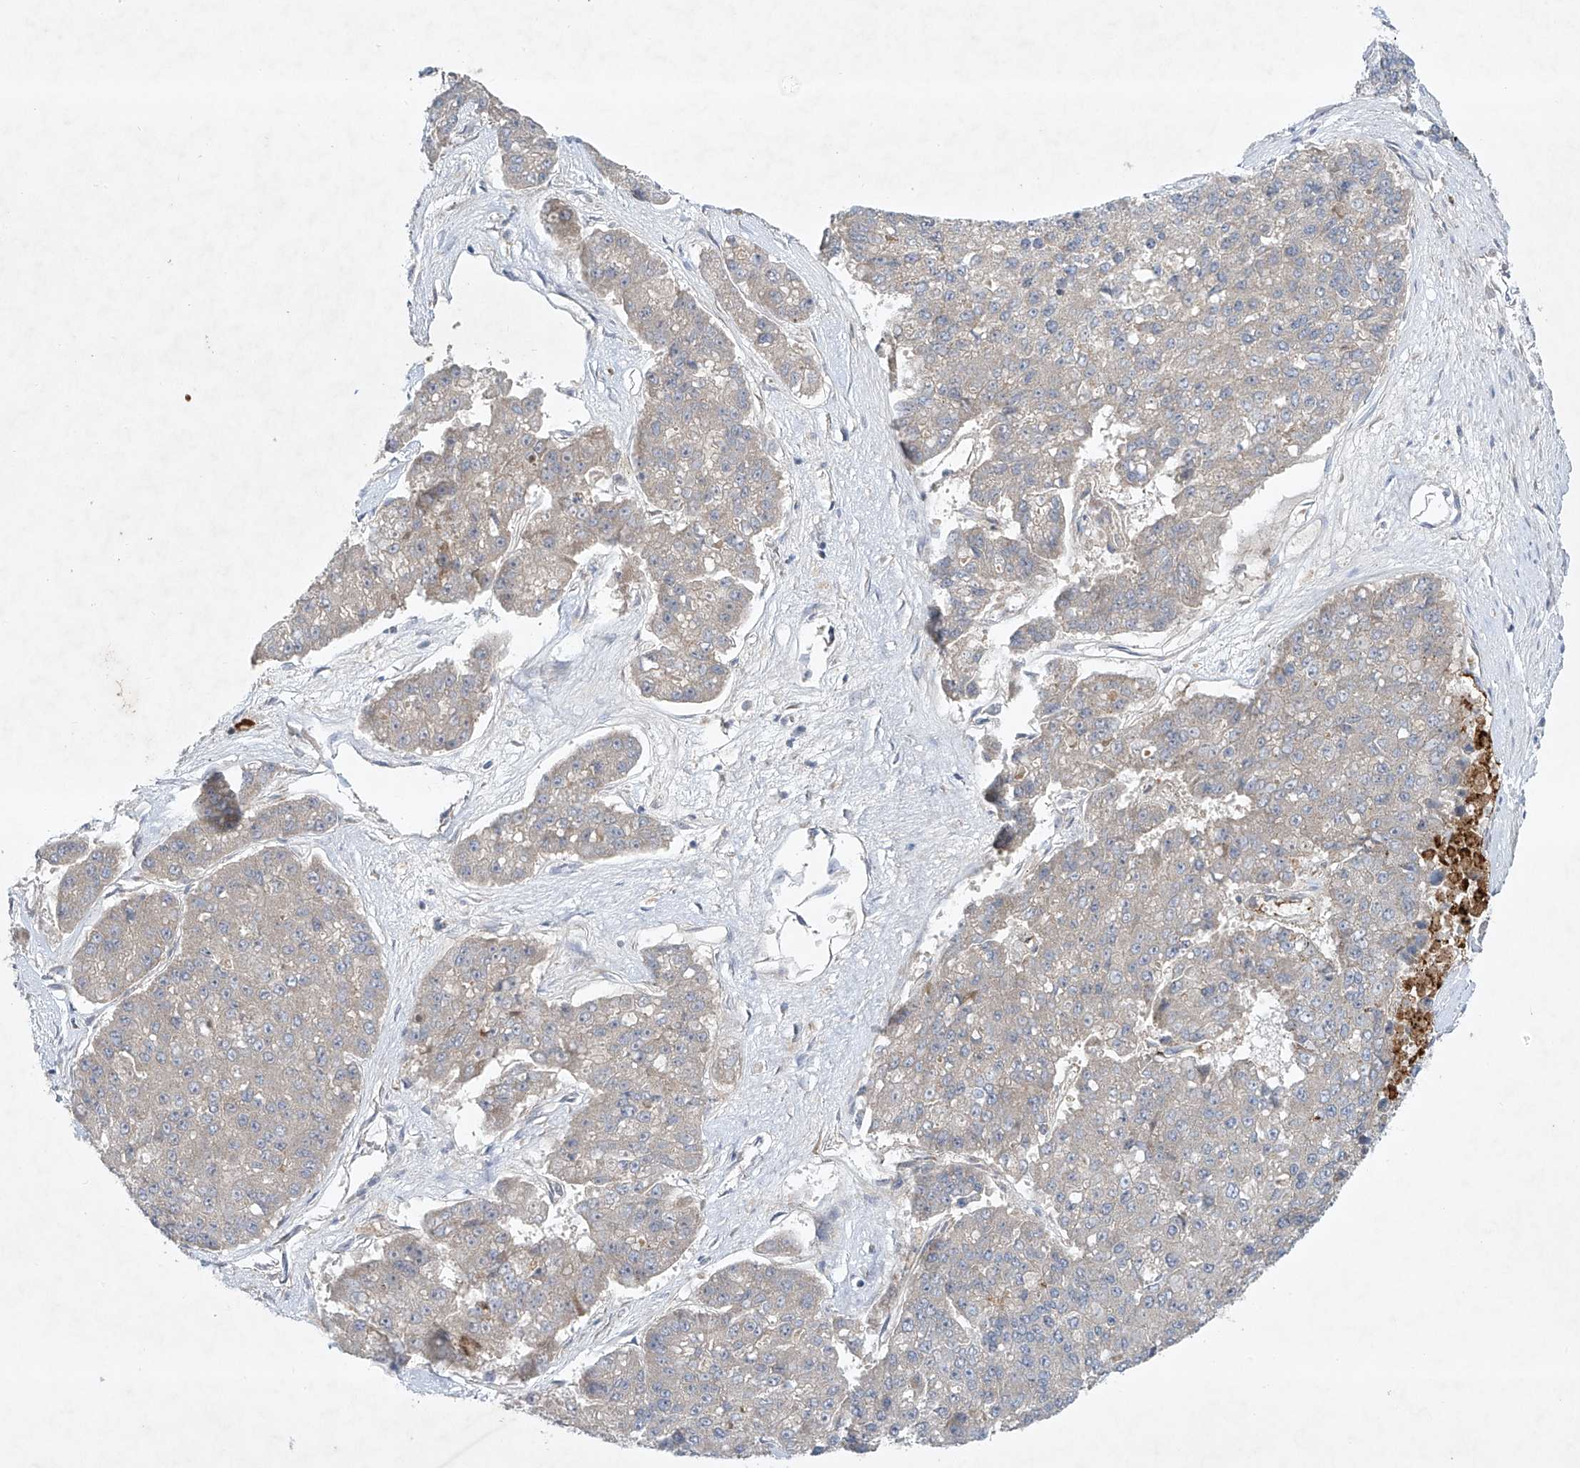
{"staining": {"intensity": "negative", "quantity": "none", "location": "none"}, "tissue": "pancreatic cancer", "cell_type": "Tumor cells", "image_type": "cancer", "snomed": [{"axis": "morphology", "description": "Adenocarcinoma, NOS"}, {"axis": "topography", "description": "Pancreas"}], "caption": "DAB immunohistochemical staining of pancreatic adenocarcinoma exhibits no significant positivity in tumor cells.", "gene": "TJAP1", "patient": {"sex": "male", "age": 50}}